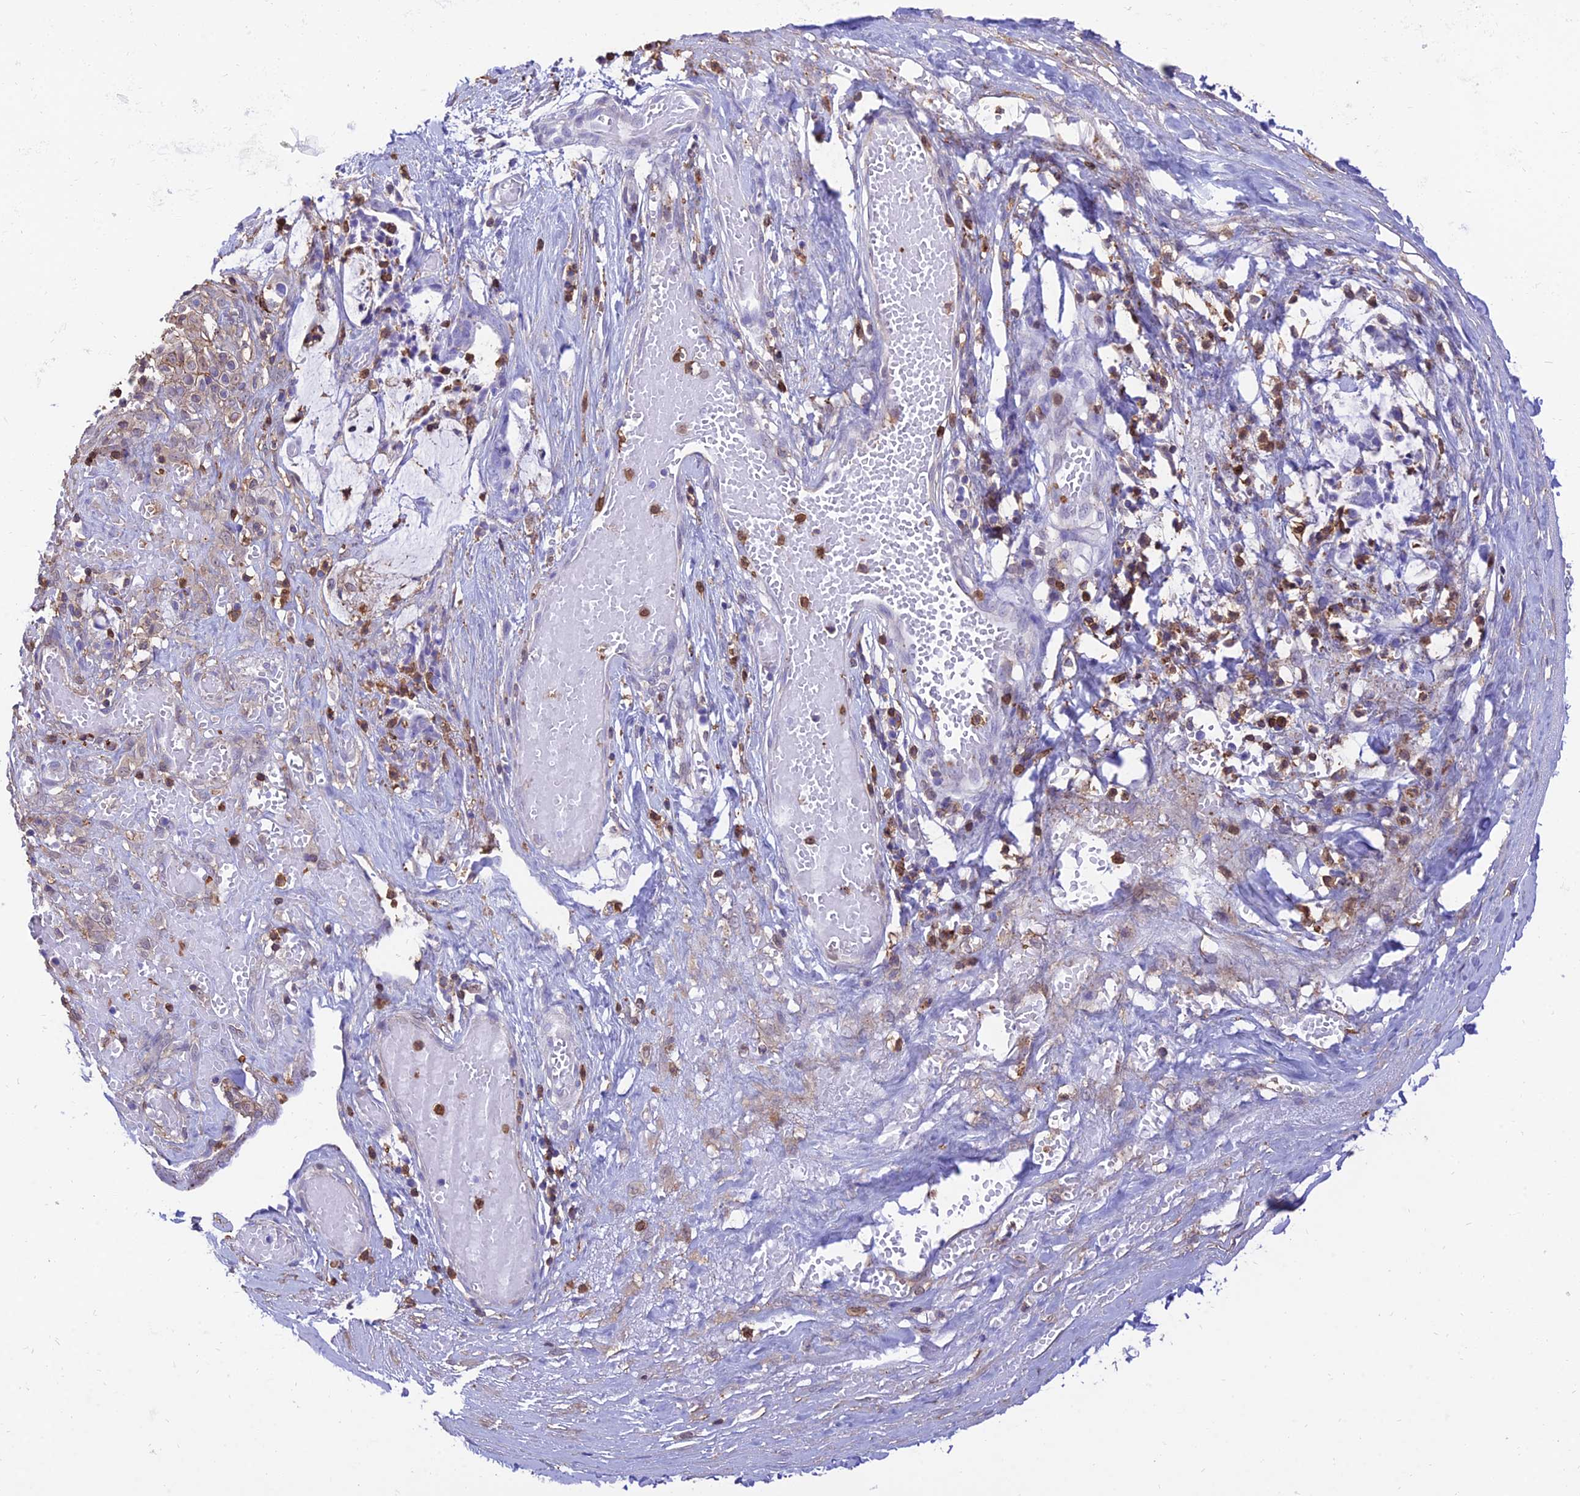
{"staining": {"intensity": "negative", "quantity": "none", "location": "none"}, "tissue": "smooth muscle", "cell_type": "Smooth muscle cells", "image_type": "normal", "snomed": [{"axis": "morphology", "description": "Normal tissue, NOS"}, {"axis": "morphology", "description": "Adenocarcinoma, NOS"}, {"axis": "topography", "description": "Colon"}, {"axis": "topography", "description": "Peripheral nerve tissue"}], "caption": "Photomicrograph shows no protein staining in smooth muscle cells of unremarkable smooth muscle. (DAB (3,3'-diaminobenzidine) immunohistochemistry (IHC) visualized using brightfield microscopy, high magnification).", "gene": "SREK1IP1", "patient": {"sex": "male", "age": 14}}